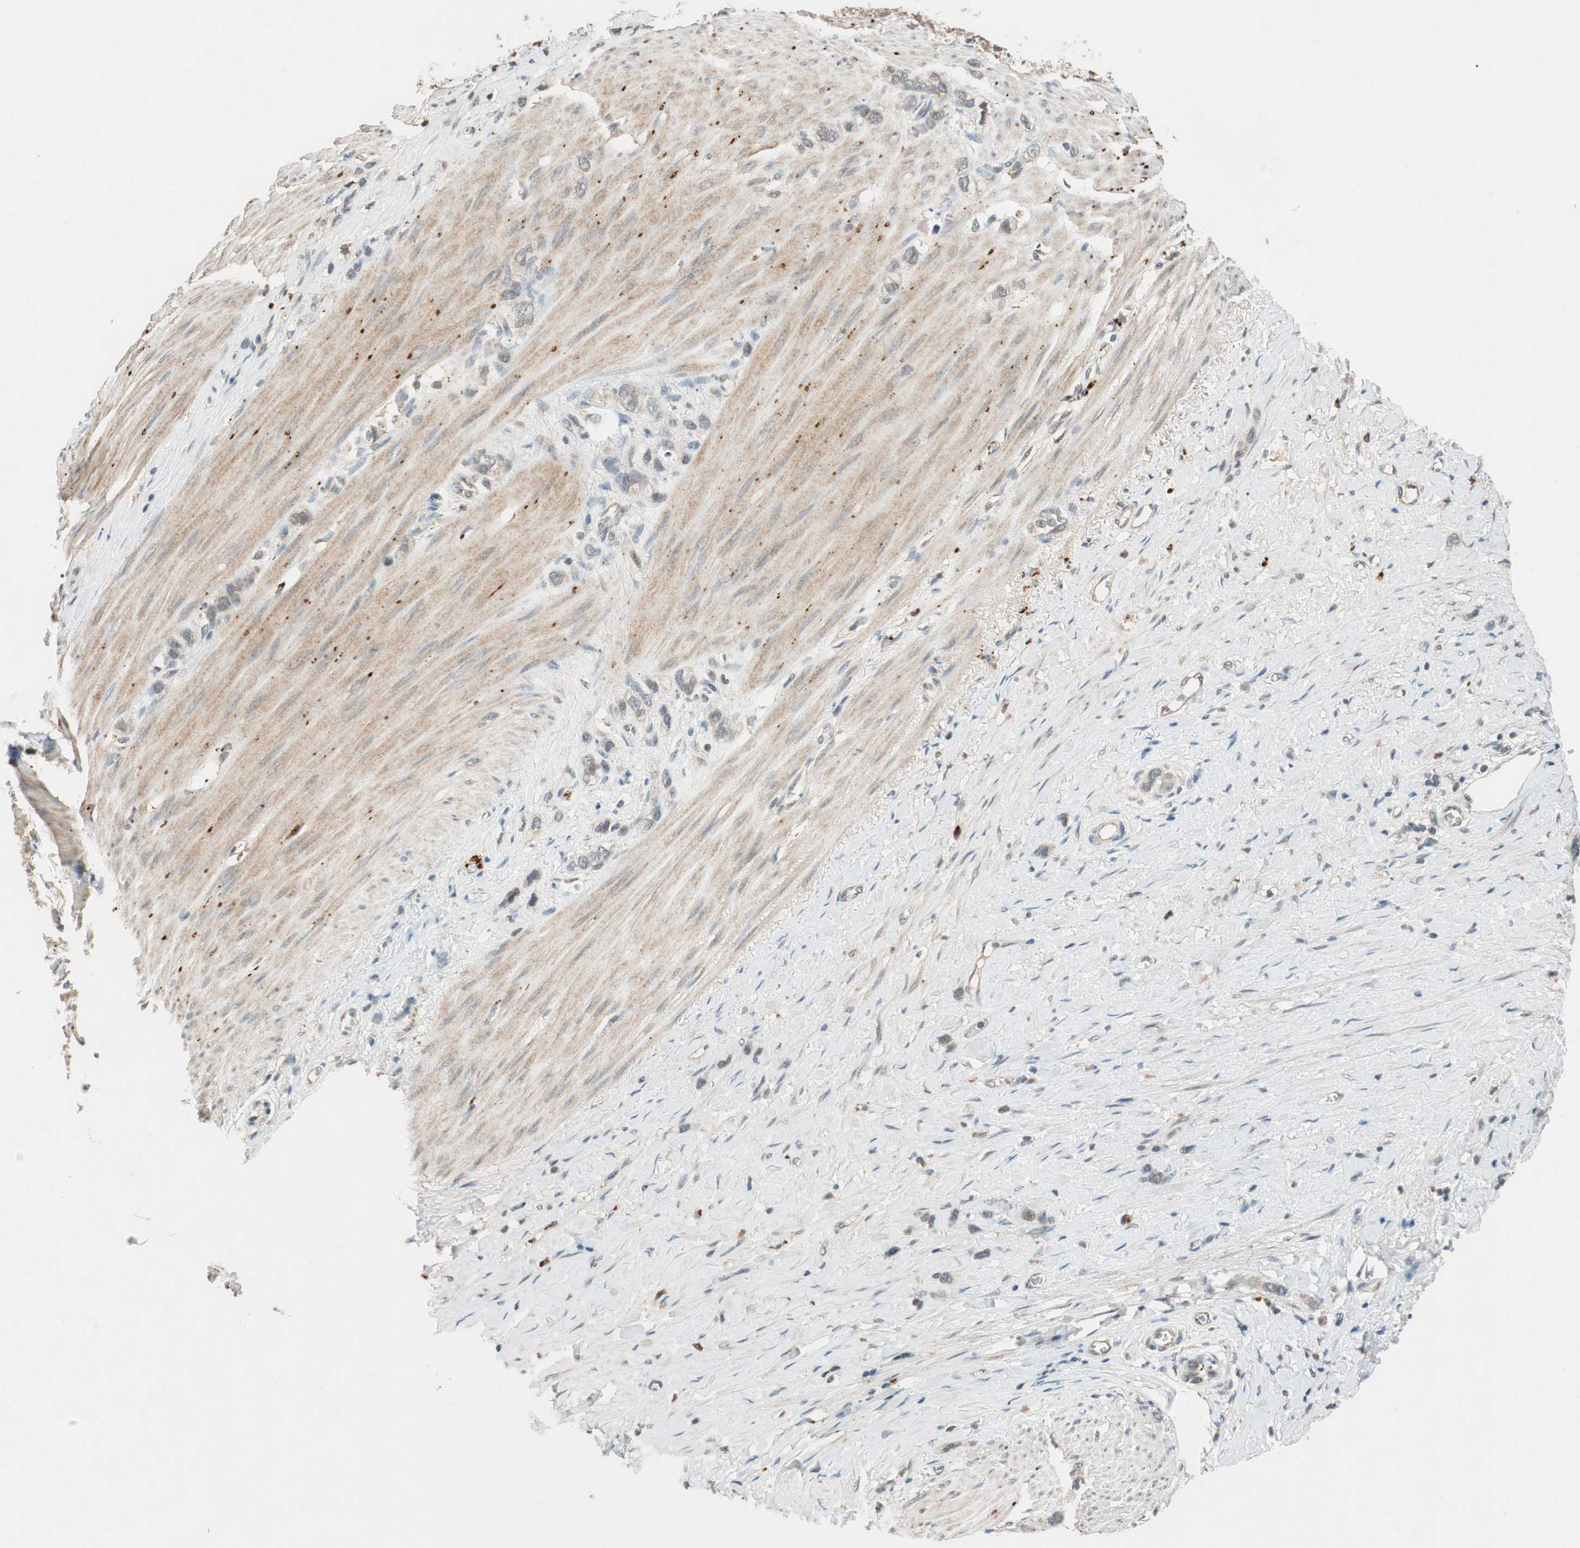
{"staining": {"intensity": "weak", "quantity": "25%-75%", "location": "cytoplasmic/membranous"}, "tissue": "stomach cancer", "cell_type": "Tumor cells", "image_type": "cancer", "snomed": [{"axis": "morphology", "description": "Normal tissue, NOS"}, {"axis": "morphology", "description": "Adenocarcinoma, NOS"}, {"axis": "morphology", "description": "Adenocarcinoma, High grade"}, {"axis": "topography", "description": "Stomach, upper"}, {"axis": "topography", "description": "Stomach"}], "caption": "Tumor cells display low levels of weak cytoplasmic/membranous positivity in approximately 25%-75% of cells in stomach adenocarcinoma (high-grade).", "gene": "GLB1", "patient": {"sex": "female", "age": 65}}